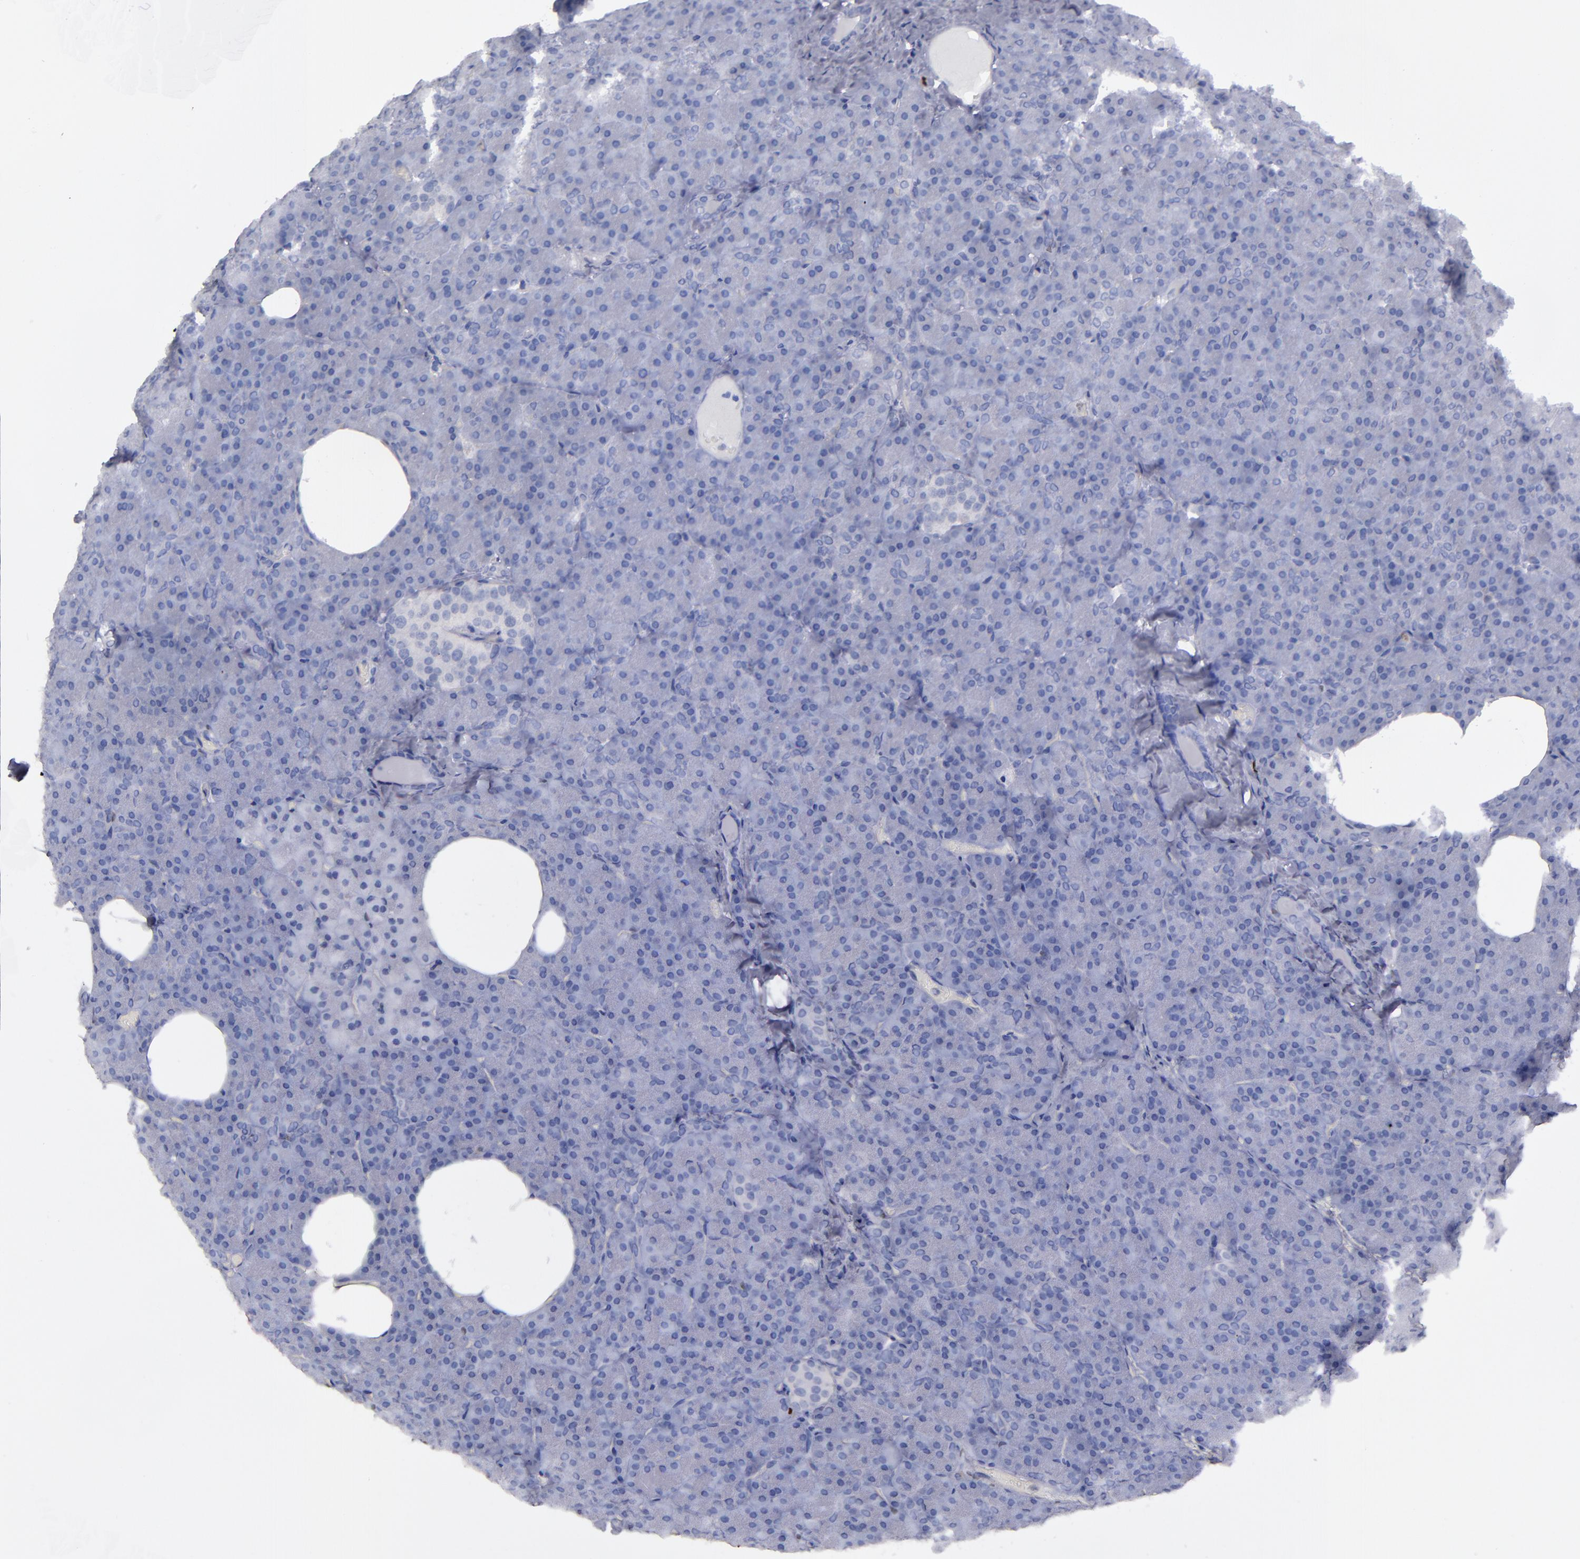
{"staining": {"intensity": "negative", "quantity": "none", "location": "none"}, "tissue": "pancreas", "cell_type": "Exocrine glandular cells", "image_type": "normal", "snomed": [{"axis": "morphology", "description": "Normal tissue, NOS"}, {"axis": "topography", "description": "Pancreas"}], "caption": "High power microscopy micrograph of an immunohistochemistry (IHC) photomicrograph of unremarkable pancreas, revealing no significant staining in exocrine glandular cells. (Brightfield microscopy of DAB immunohistochemistry at high magnification).", "gene": "IRF8", "patient": {"sex": "female", "age": 35}}